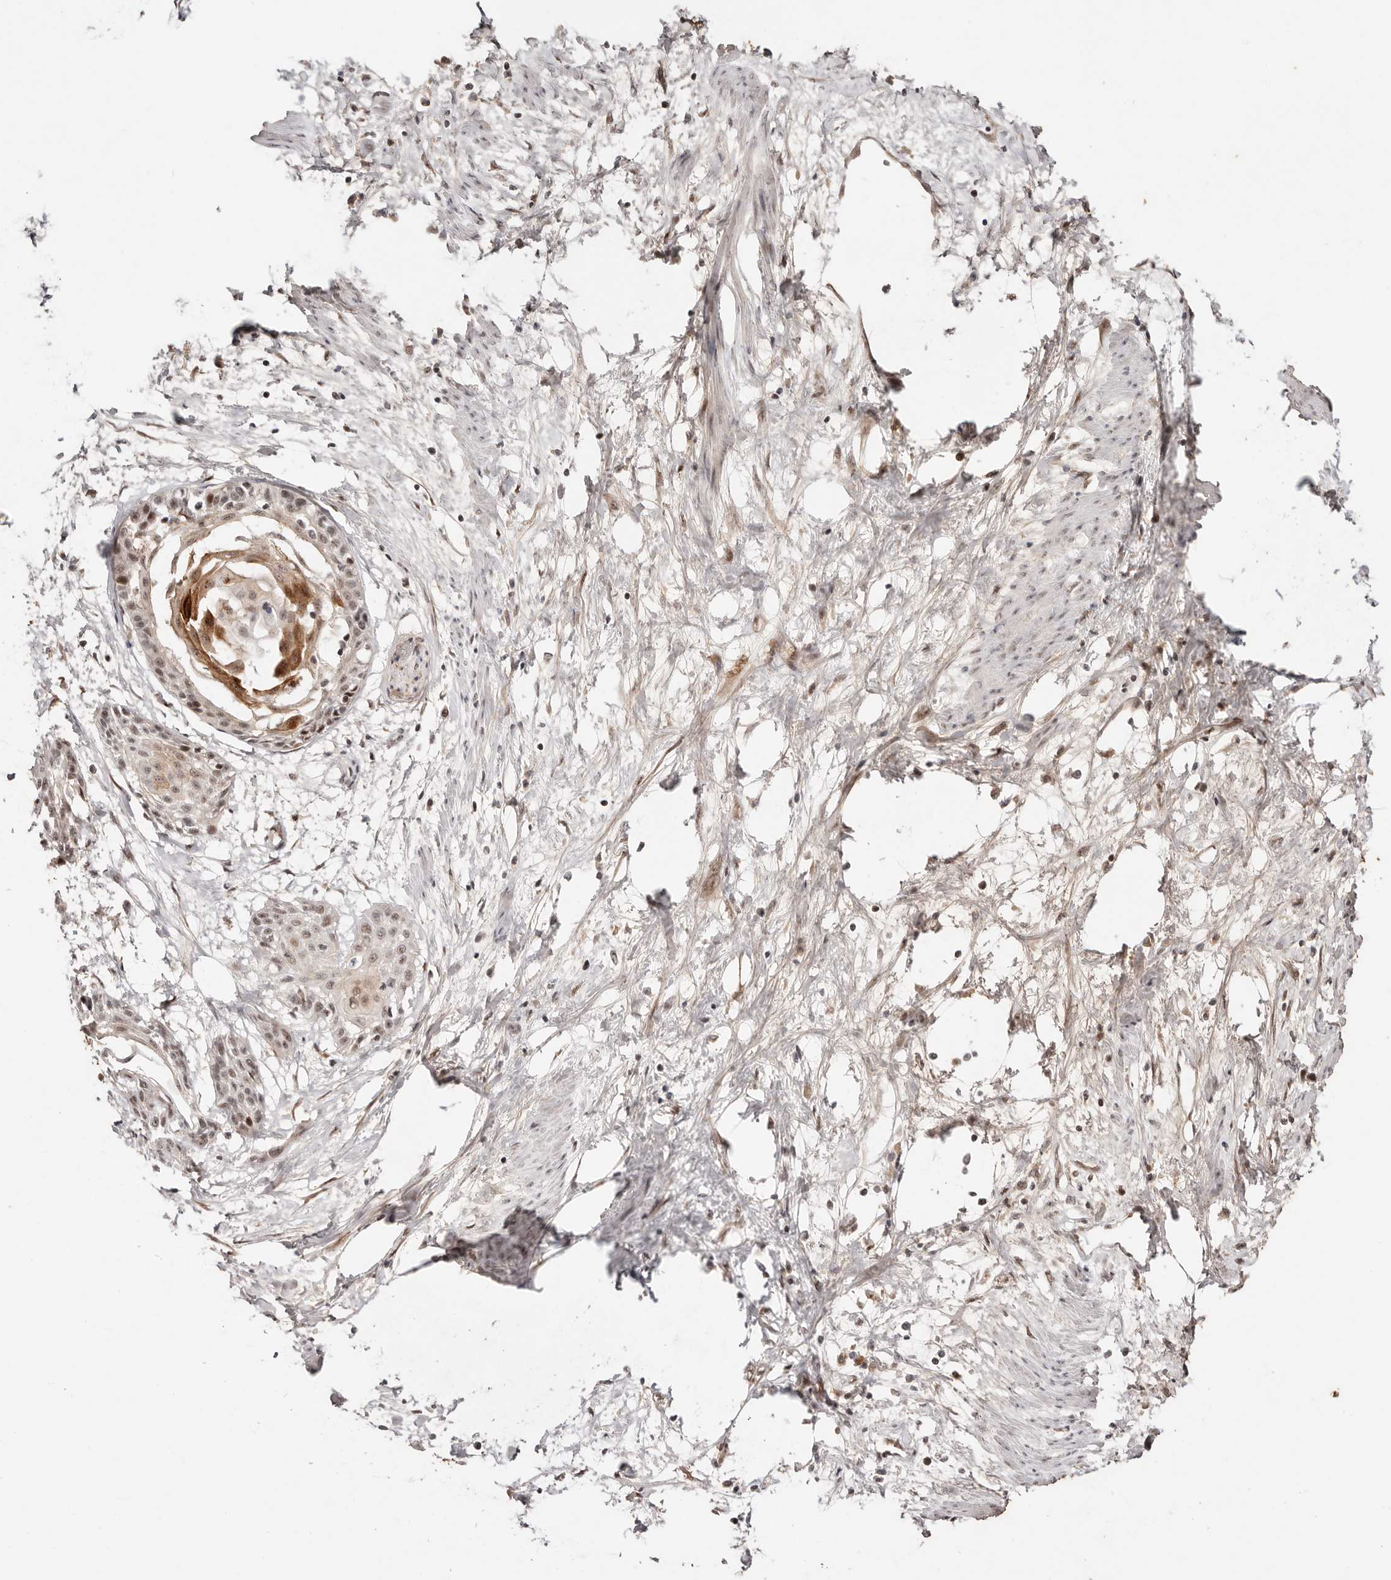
{"staining": {"intensity": "moderate", "quantity": ">75%", "location": "nuclear"}, "tissue": "cervical cancer", "cell_type": "Tumor cells", "image_type": "cancer", "snomed": [{"axis": "morphology", "description": "Squamous cell carcinoma, NOS"}, {"axis": "topography", "description": "Cervix"}], "caption": "Immunohistochemical staining of human squamous cell carcinoma (cervical) reveals medium levels of moderate nuclear positivity in approximately >75% of tumor cells. (DAB (3,3'-diaminobenzidine) IHC, brown staining for protein, blue staining for nuclei).", "gene": "WRN", "patient": {"sex": "female", "age": 57}}